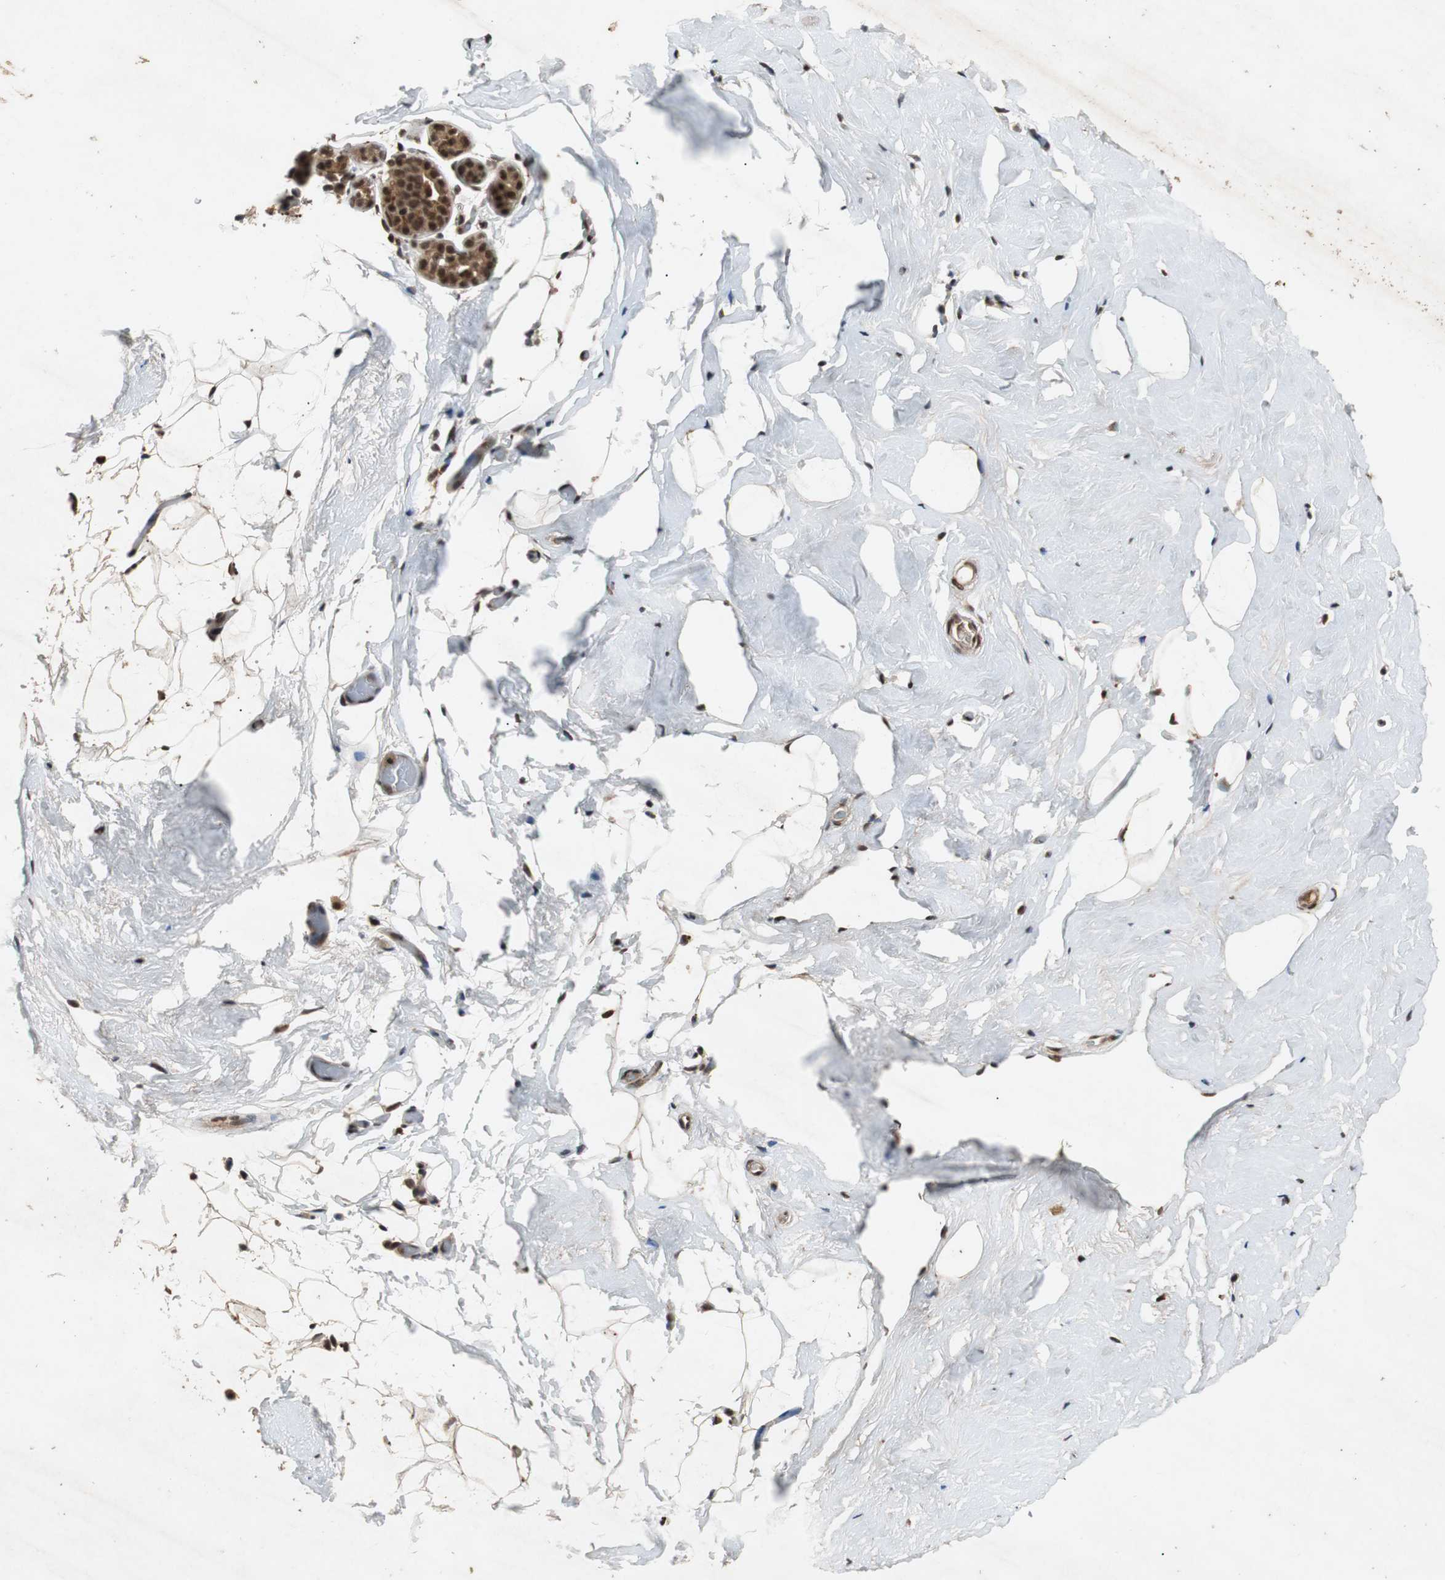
{"staining": {"intensity": "moderate", "quantity": ">75%", "location": "nuclear"}, "tissue": "breast", "cell_type": "Adipocytes", "image_type": "normal", "snomed": [{"axis": "morphology", "description": "Normal tissue, NOS"}, {"axis": "topography", "description": "Breast"}], "caption": "The micrograph displays a brown stain indicating the presence of a protein in the nuclear of adipocytes in breast.", "gene": "TAF5", "patient": {"sex": "female", "age": 75}}